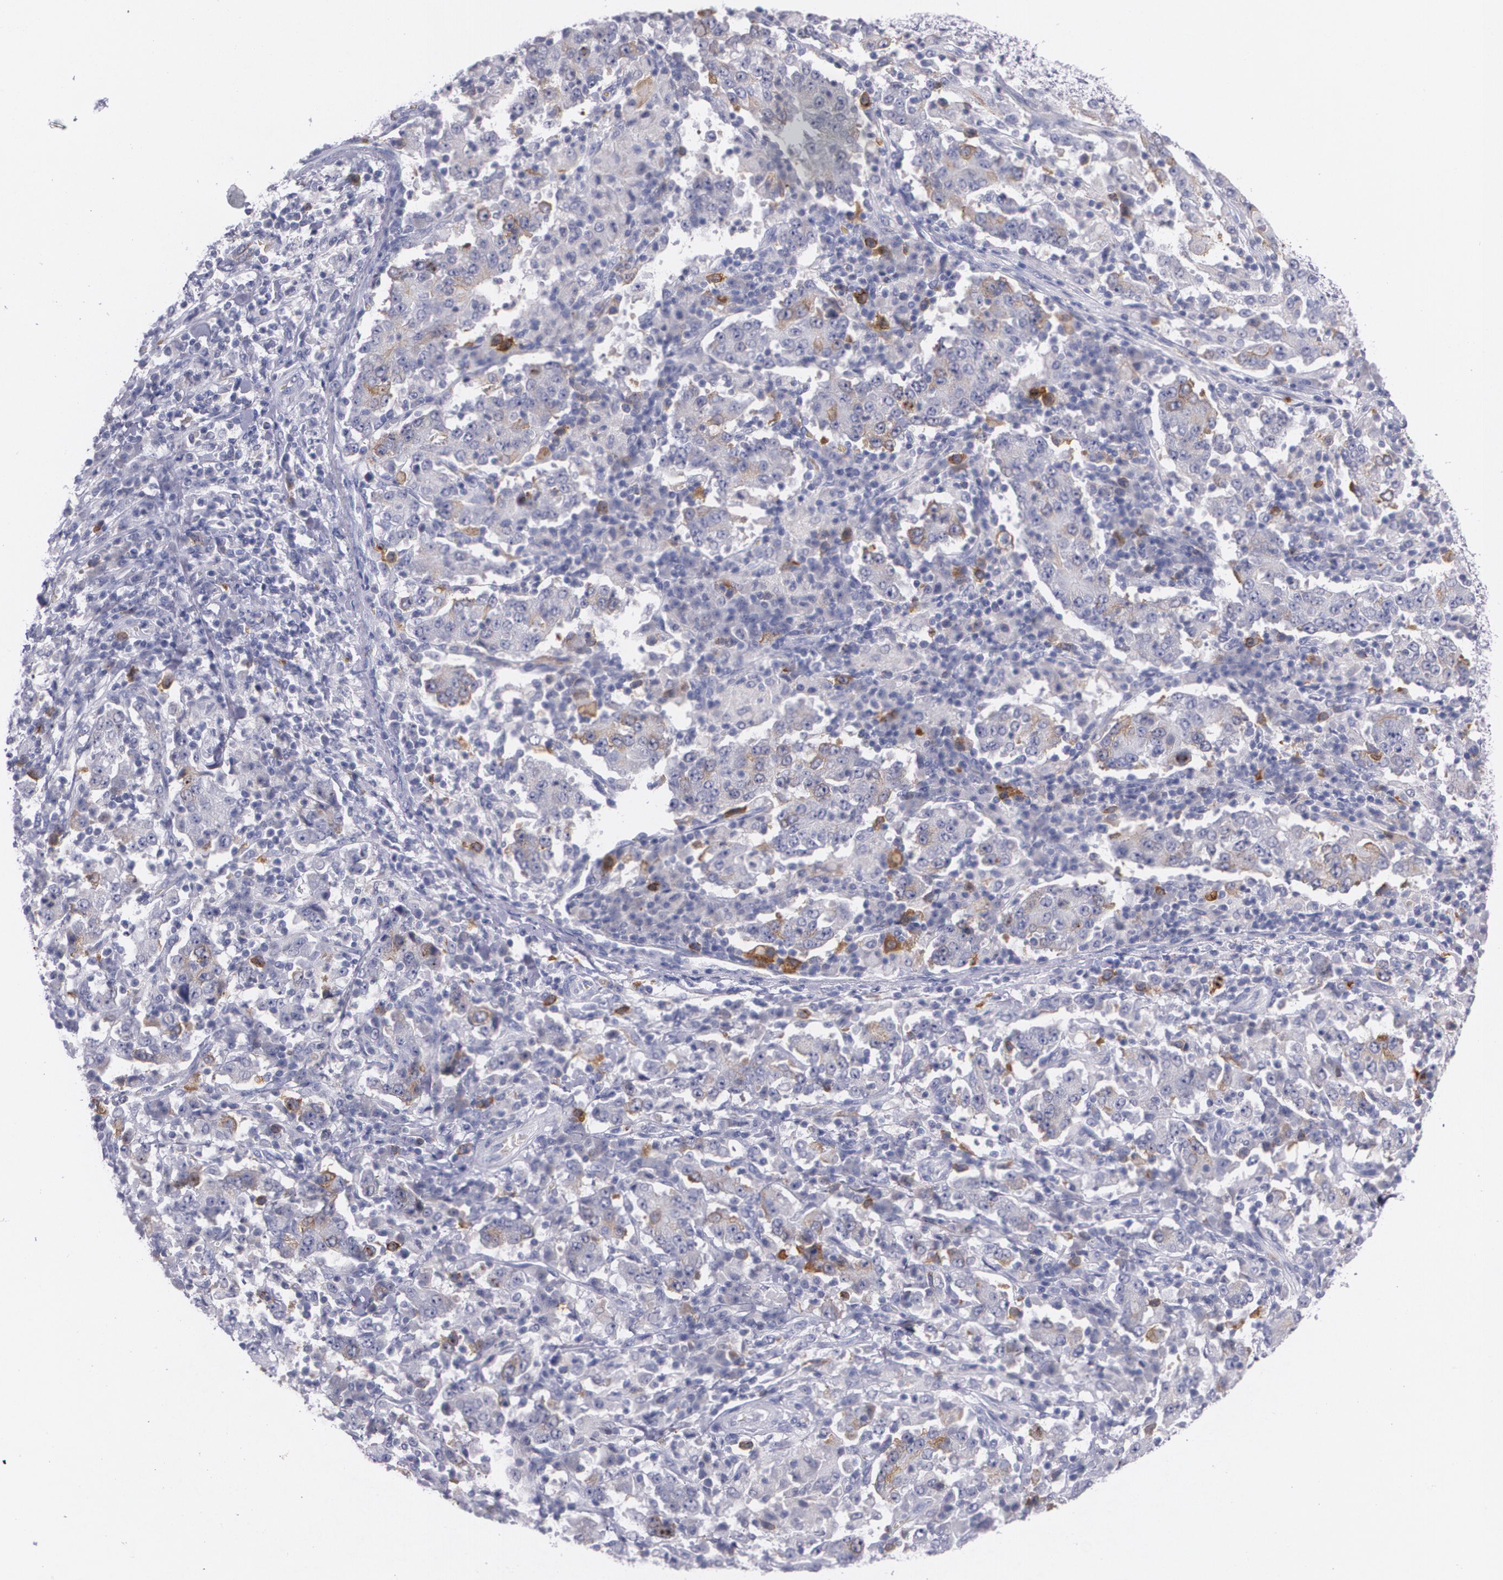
{"staining": {"intensity": "moderate", "quantity": "<25%", "location": "cytoplasmic/membranous"}, "tissue": "stomach cancer", "cell_type": "Tumor cells", "image_type": "cancer", "snomed": [{"axis": "morphology", "description": "Normal tissue, NOS"}, {"axis": "morphology", "description": "Adenocarcinoma, NOS"}, {"axis": "topography", "description": "Stomach, upper"}, {"axis": "topography", "description": "Stomach"}], "caption": "Immunohistochemical staining of stomach adenocarcinoma exhibits moderate cytoplasmic/membranous protein positivity in approximately <25% of tumor cells.", "gene": "HMMR", "patient": {"sex": "male", "age": 59}}